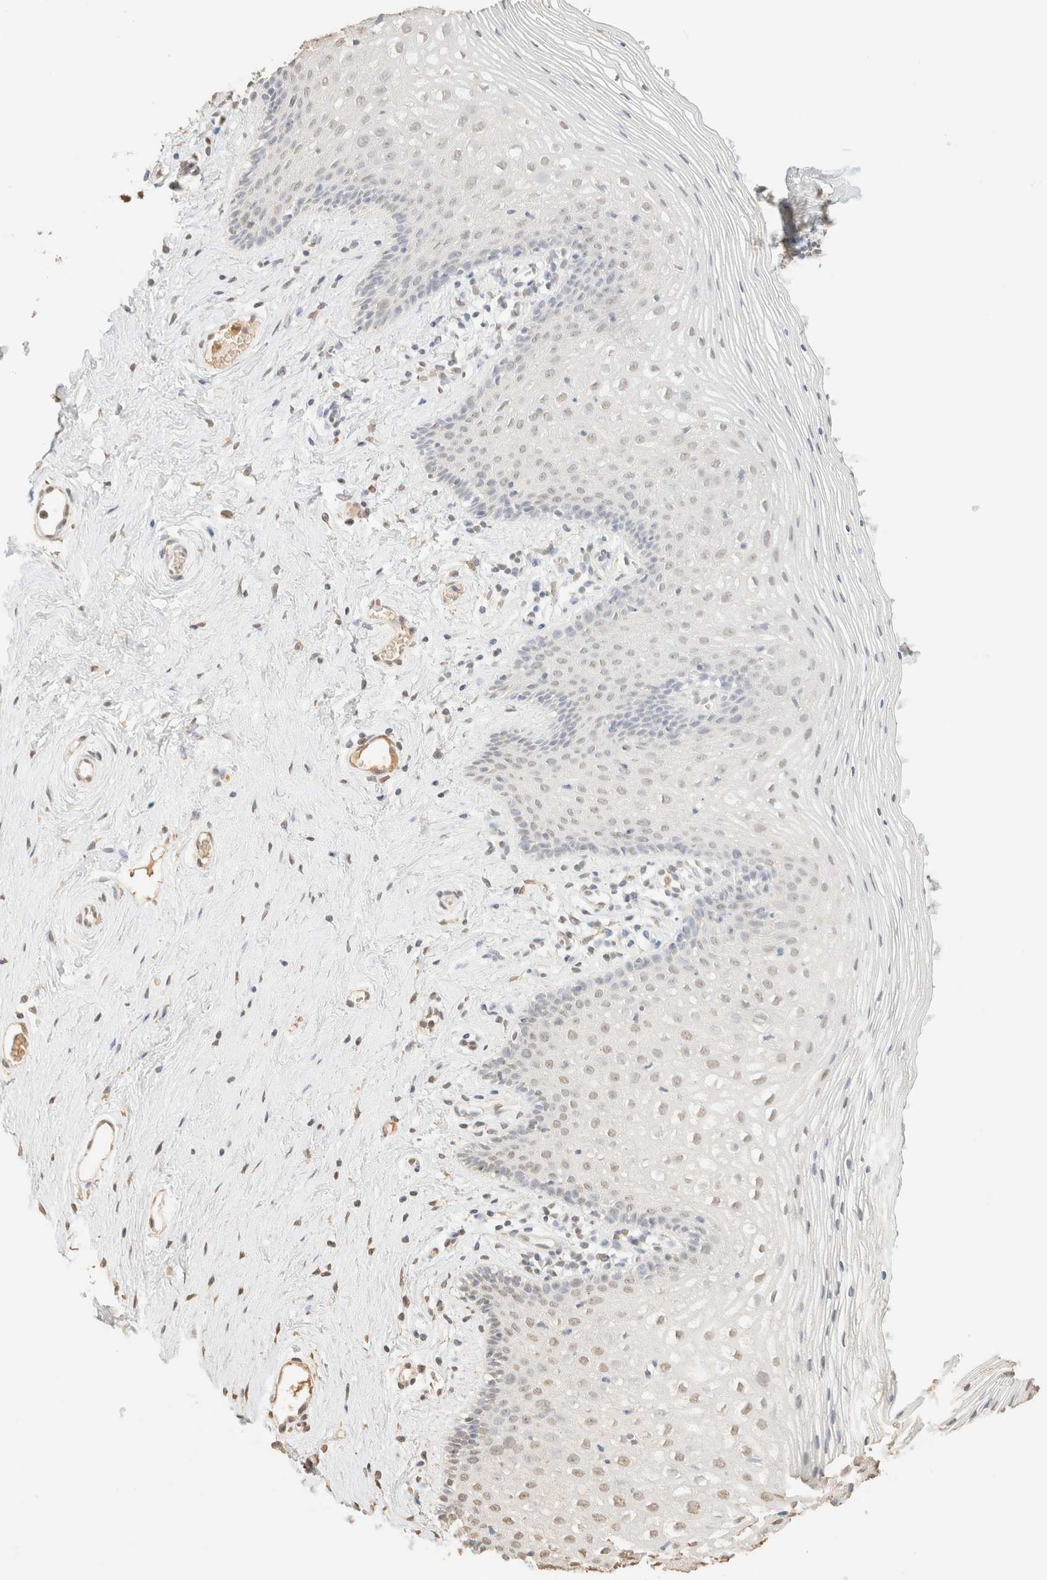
{"staining": {"intensity": "weak", "quantity": "25%-75%", "location": "nuclear"}, "tissue": "vagina", "cell_type": "Squamous epithelial cells", "image_type": "normal", "snomed": [{"axis": "morphology", "description": "Normal tissue, NOS"}, {"axis": "topography", "description": "Vagina"}], "caption": "This histopathology image exhibits normal vagina stained with immunohistochemistry to label a protein in brown. The nuclear of squamous epithelial cells show weak positivity for the protein. Nuclei are counter-stained blue.", "gene": "S100A13", "patient": {"sex": "female", "age": 32}}